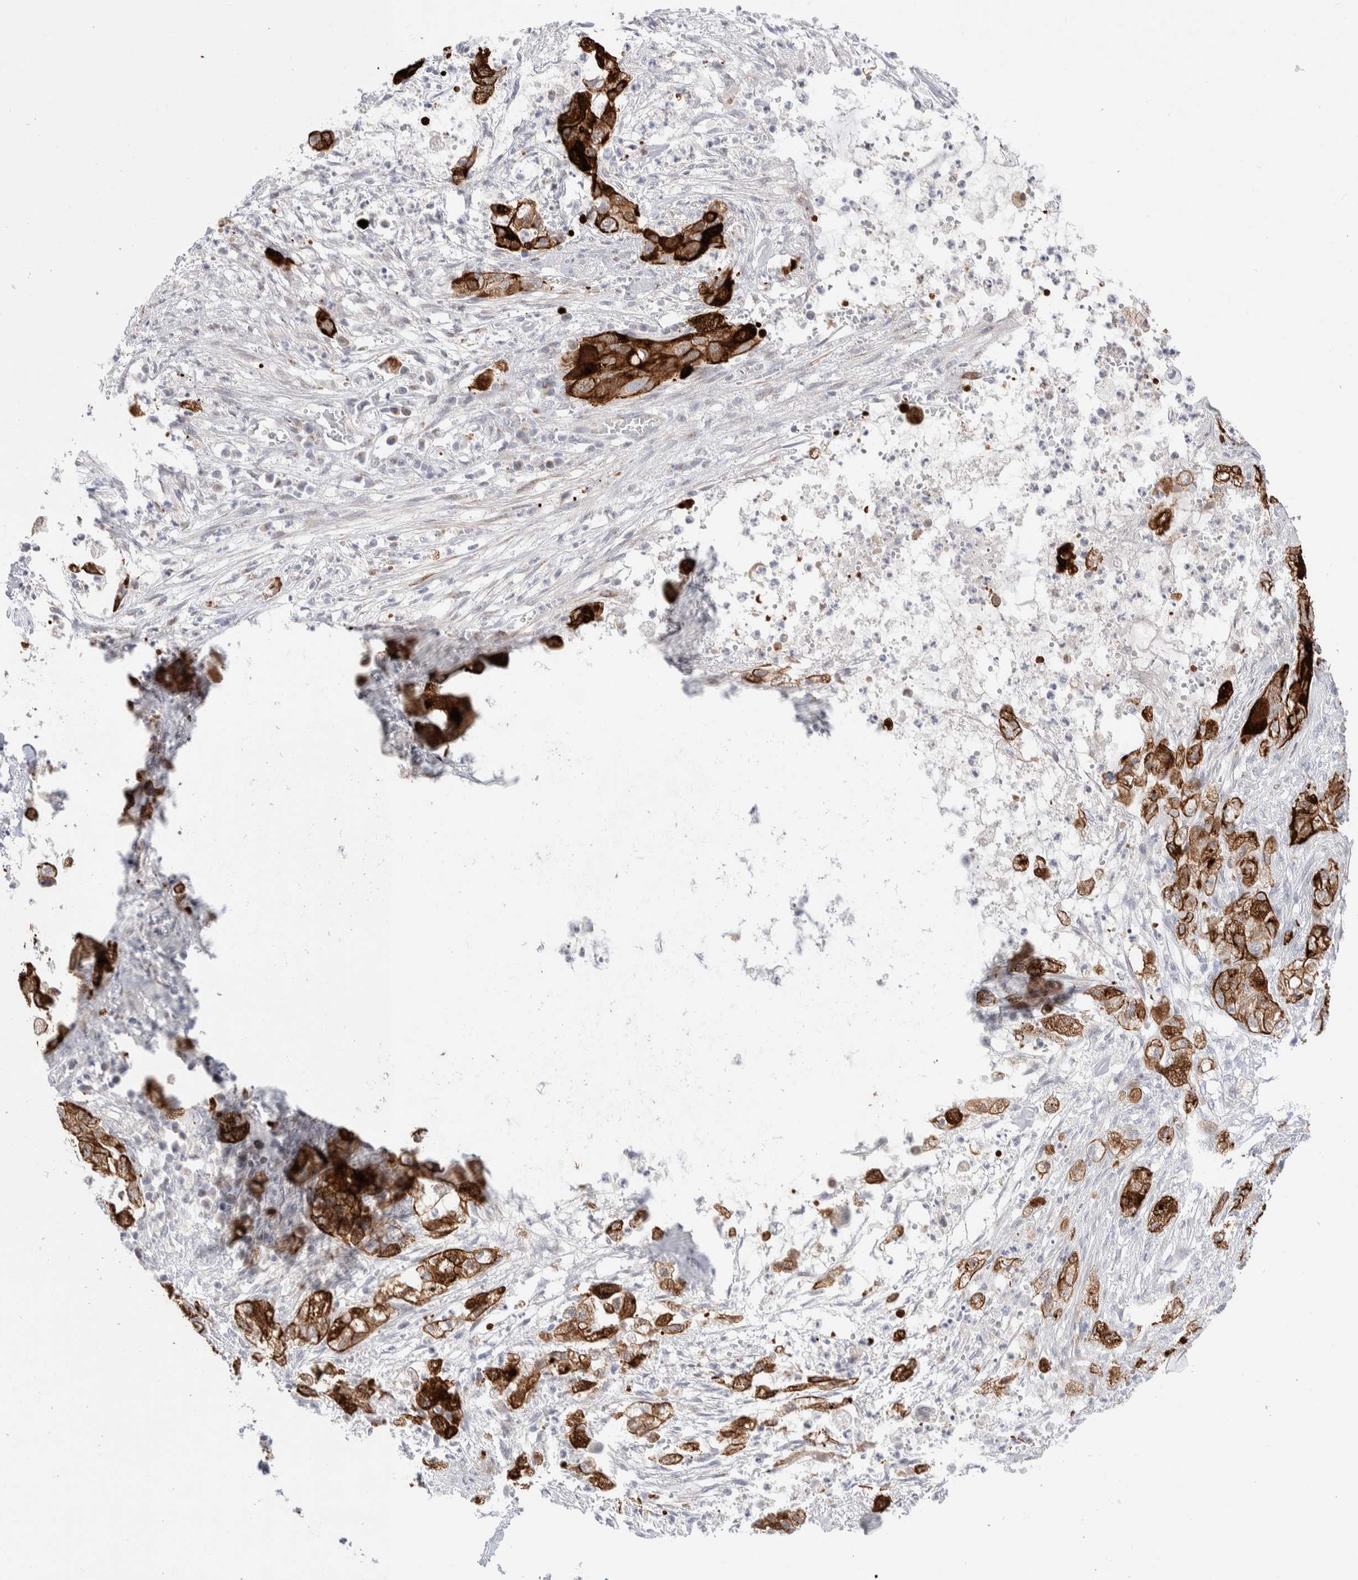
{"staining": {"intensity": "strong", "quantity": ">75%", "location": "cytoplasmic/membranous"}, "tissue": "pancreatic cancer", "cell_type": "Tumor cells", "image_type": "cancer", "snomed": [{"axis": "morphology", "description": "Adenocarcinoma, NOS"}, {"axis": "topography", "description": "Pancreas"}], "caption": "There is high levels of strong cytoplasmic/membranous positivity in tumor cells of adenocarcinoma (pancreatic), as demonstrated by immunohistochemical staining (brown color).", "gene": "C1orf112", "patient": {"sex": "female", "age": 78}}